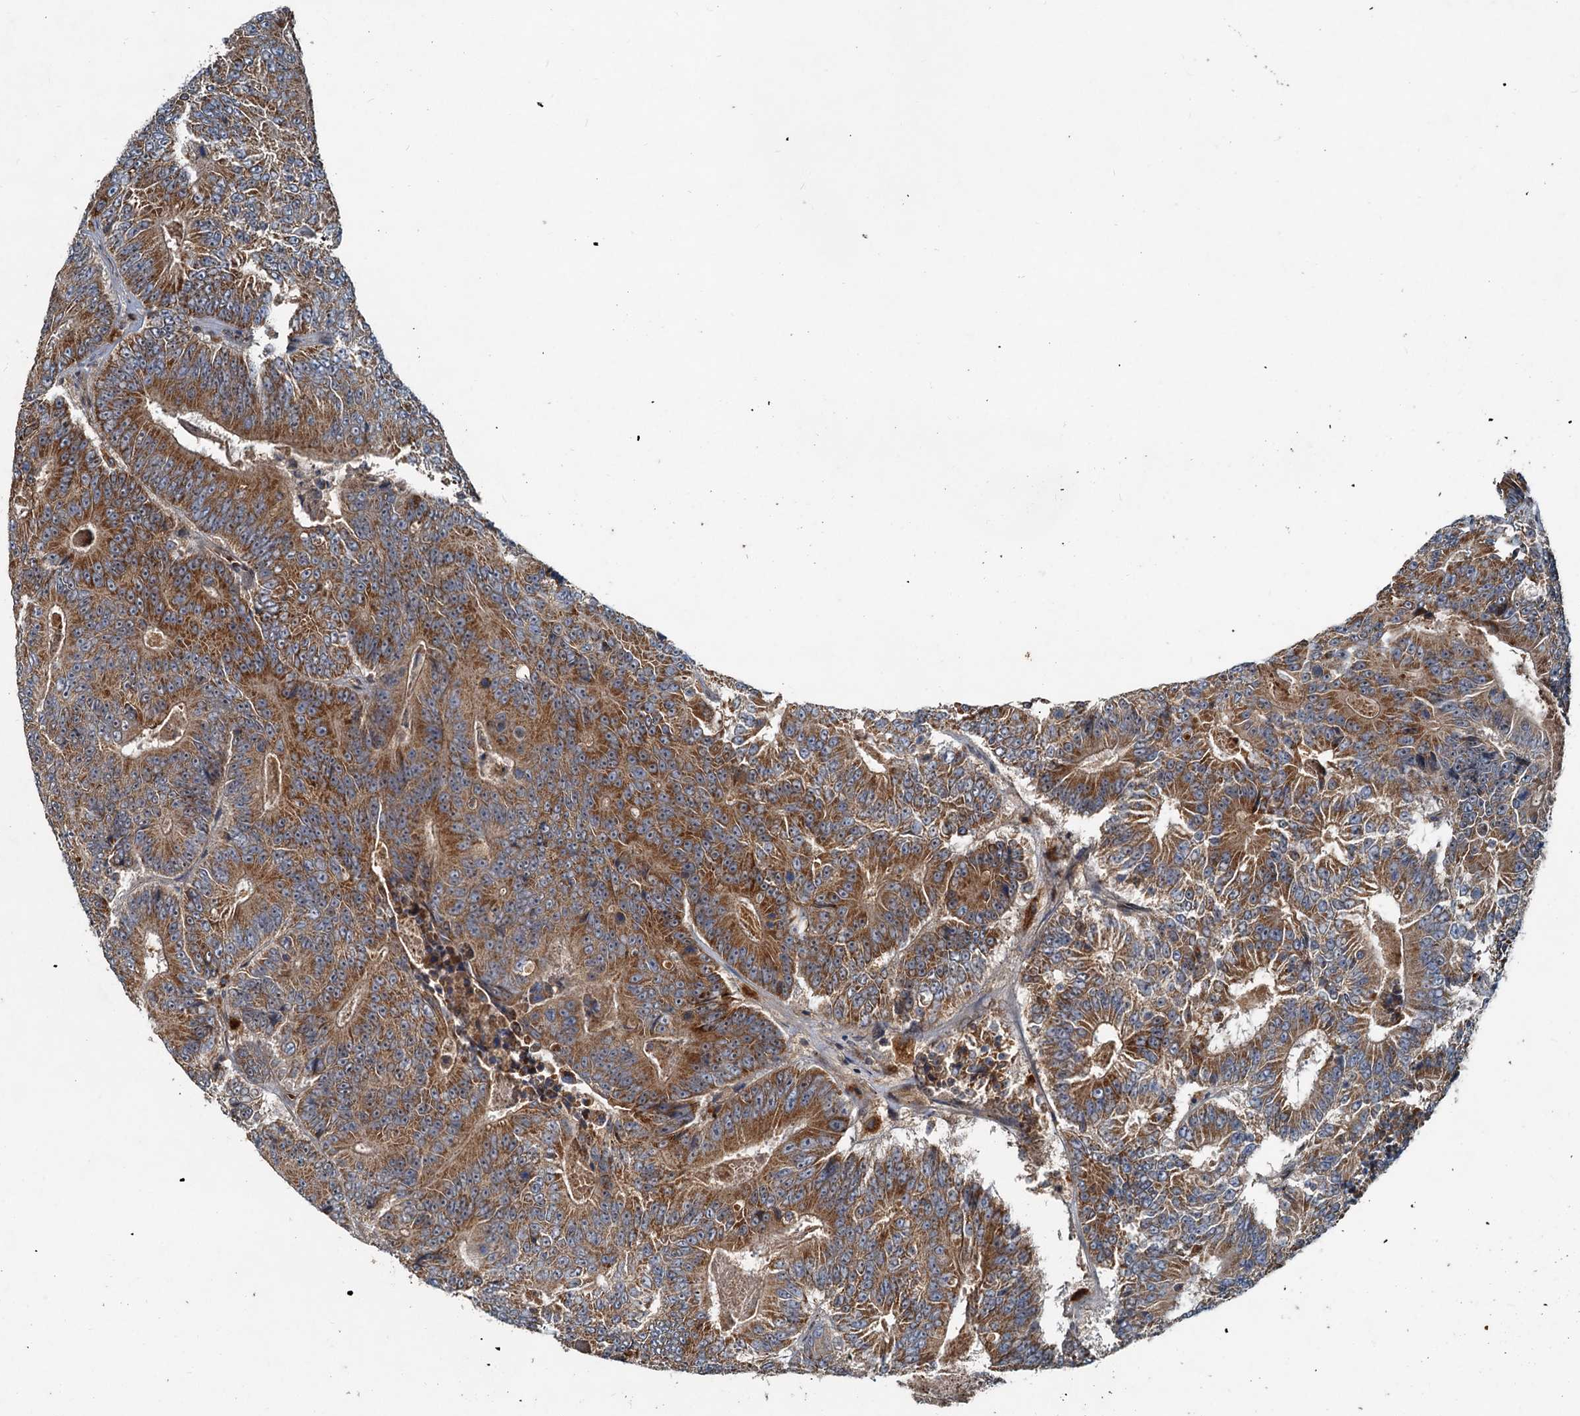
{"staining": {"intensity": "moderate", "quantity": ">75%", "location": "cytoplasmic/membranous"}, "tissue": "colorectal cancer", "cell_type": "Tumor cells", "image_type": "cancer", "snomed": [{"axis": "morphology", "description": "Adenocarcinoma, NOS"}, {"axis": "topography", "description": "Colon"}], "caption": "Colorectal adenocarcinoma stained with DAB (3,3'-diaminobenzidine) immunohistochemistry exhibits medium levels of moderate cytoplasmic/membranous staining in about >75% of tumor cells. The protein is stained brown, and the nuclei are stained in blue (DAB (3,3'-diaminobenzidine) IHC with brightfield microscopy, high magnification).", "gene": "CEP68", "patient": {"sex": "male", "age": 83}}